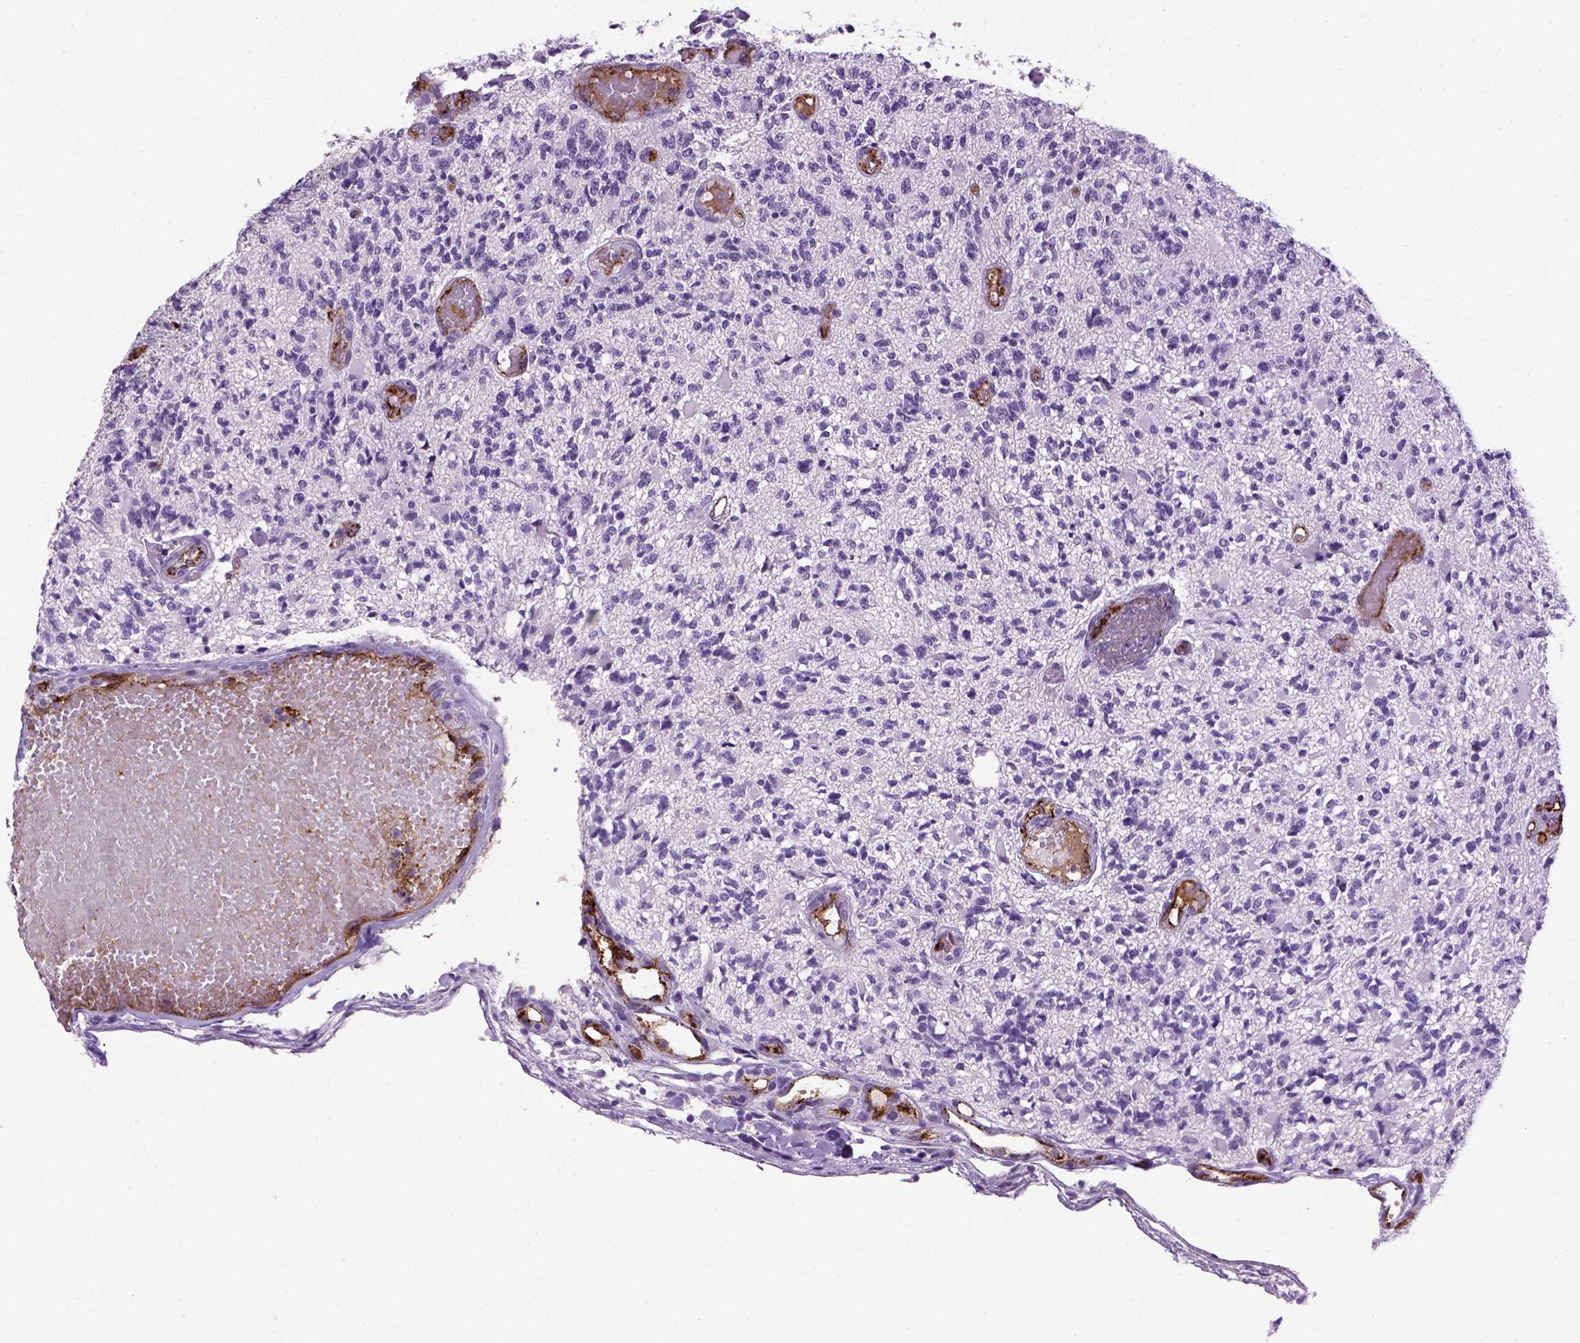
{"staining": {"intensity": "negative", "quantity": "none", "location": "none"}, "tissue": "glioma", "cell_type": "Tumor cells", "image_type": "cancer", "snomed": [{"axis": "morphology", "description": "Glioma, malignant, High grade"}, {"axis": "topography", "description": "Brain"}], "caption": "High magnification brightfield microscopy of glioma stained with DAB (3,3'-diaminobenzidine) (brown) and counterstained with hematoxylin (blue): tumor cells show no significant staining.", "gene": "VWF", "patient": {"sex": "female", "age": 63}}